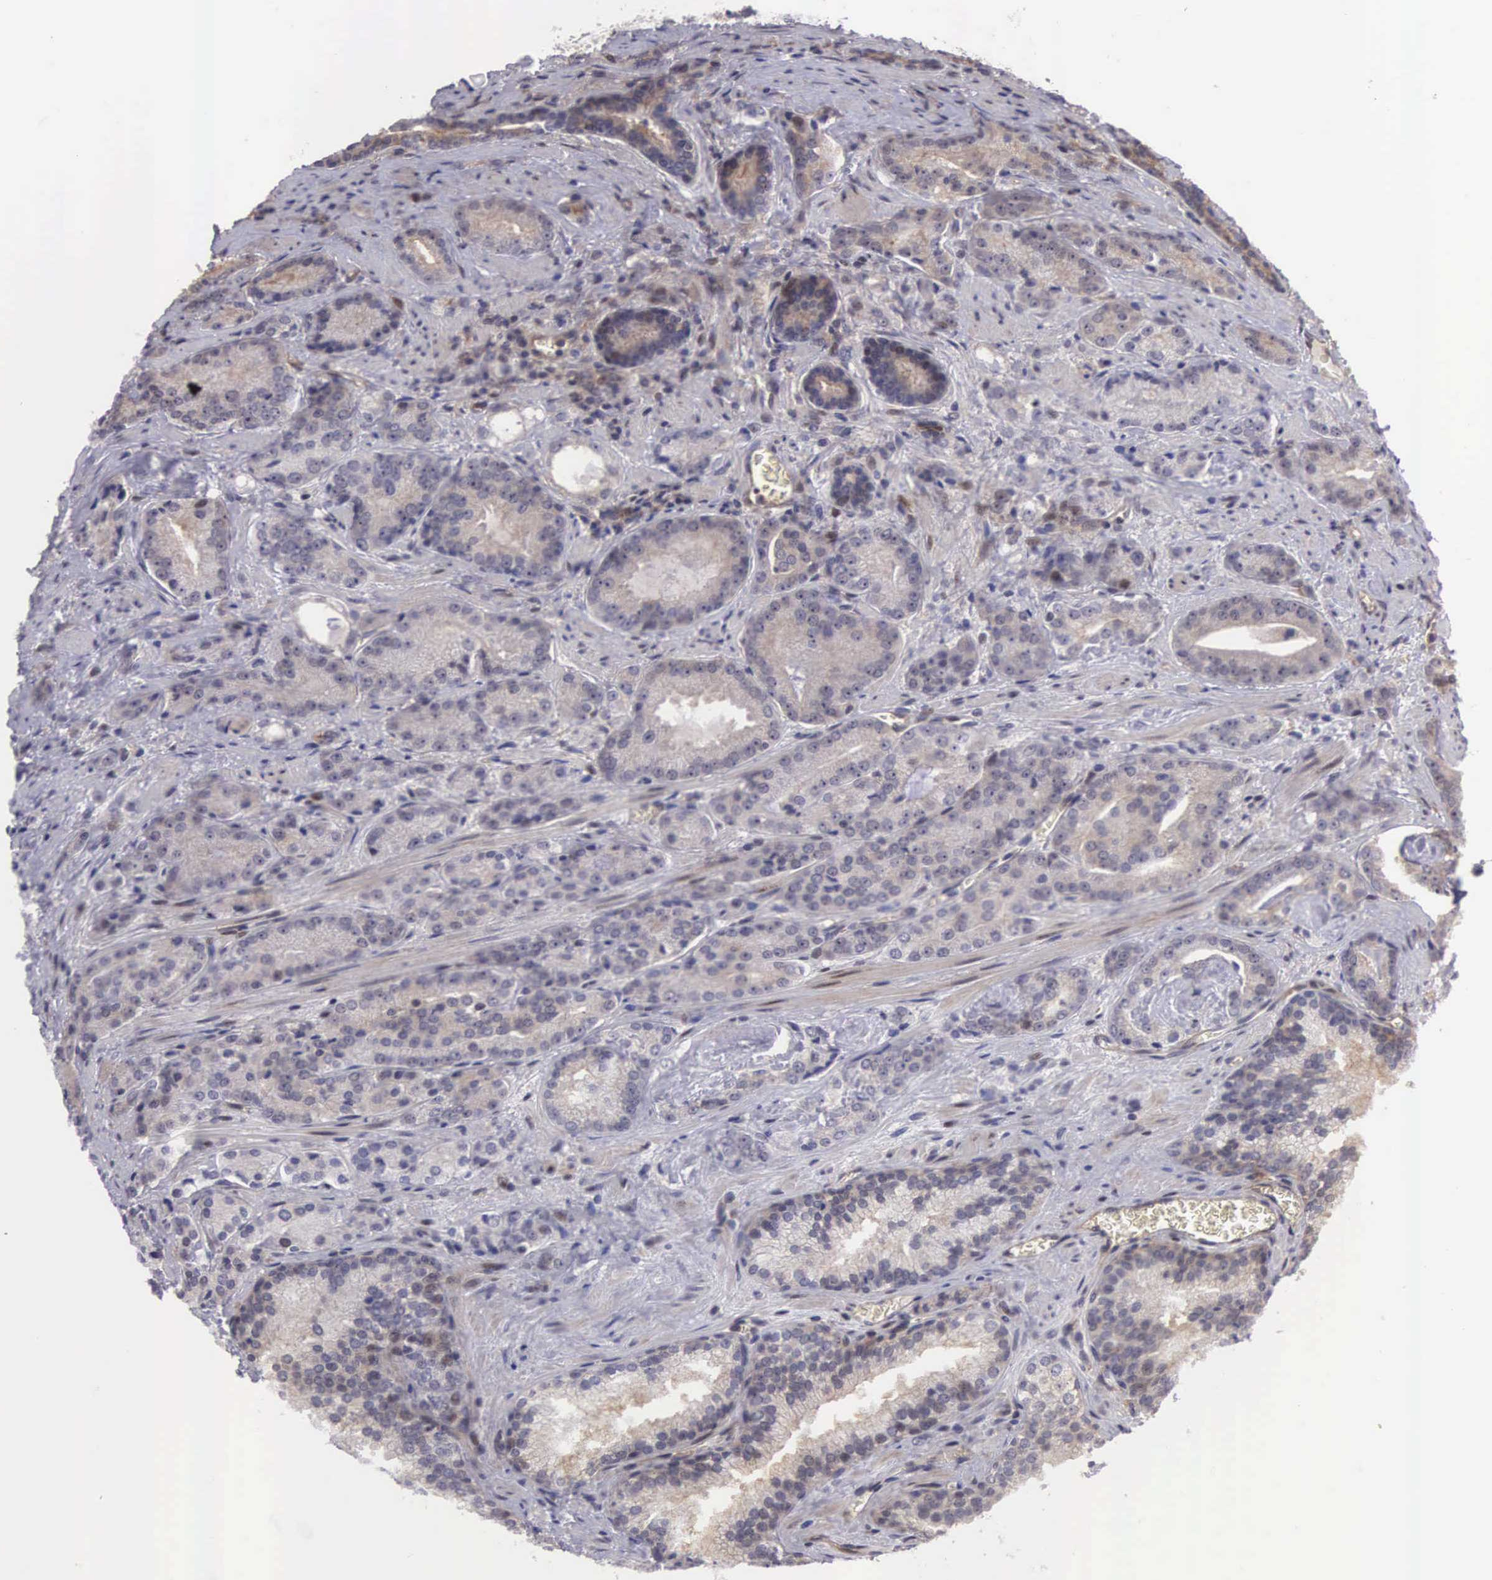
{"staining": {"intensity": "weak", "quantity": "25%-75%", "location": "cytoplasmic/membranous,nuclear"}, "tissue": "prostate cancer", "cell_type": "Tumor cells", "image_type": "cancer", "snomed": [{"axis": "morphology", "description": "Adenocarcinoma, Medium grade"}, {"axis": "topography", "description": "Prostate"}], "caption": "Immunohistochemical staining of human prostate medium-grade adenocarcinoma demonstrates weak cytoplasmic/membranous and nuclear protein expression in approximately 25%-75% of tumor cells.", "gene": "EMID1", "patient": {"sex": "male", "age": 68}}